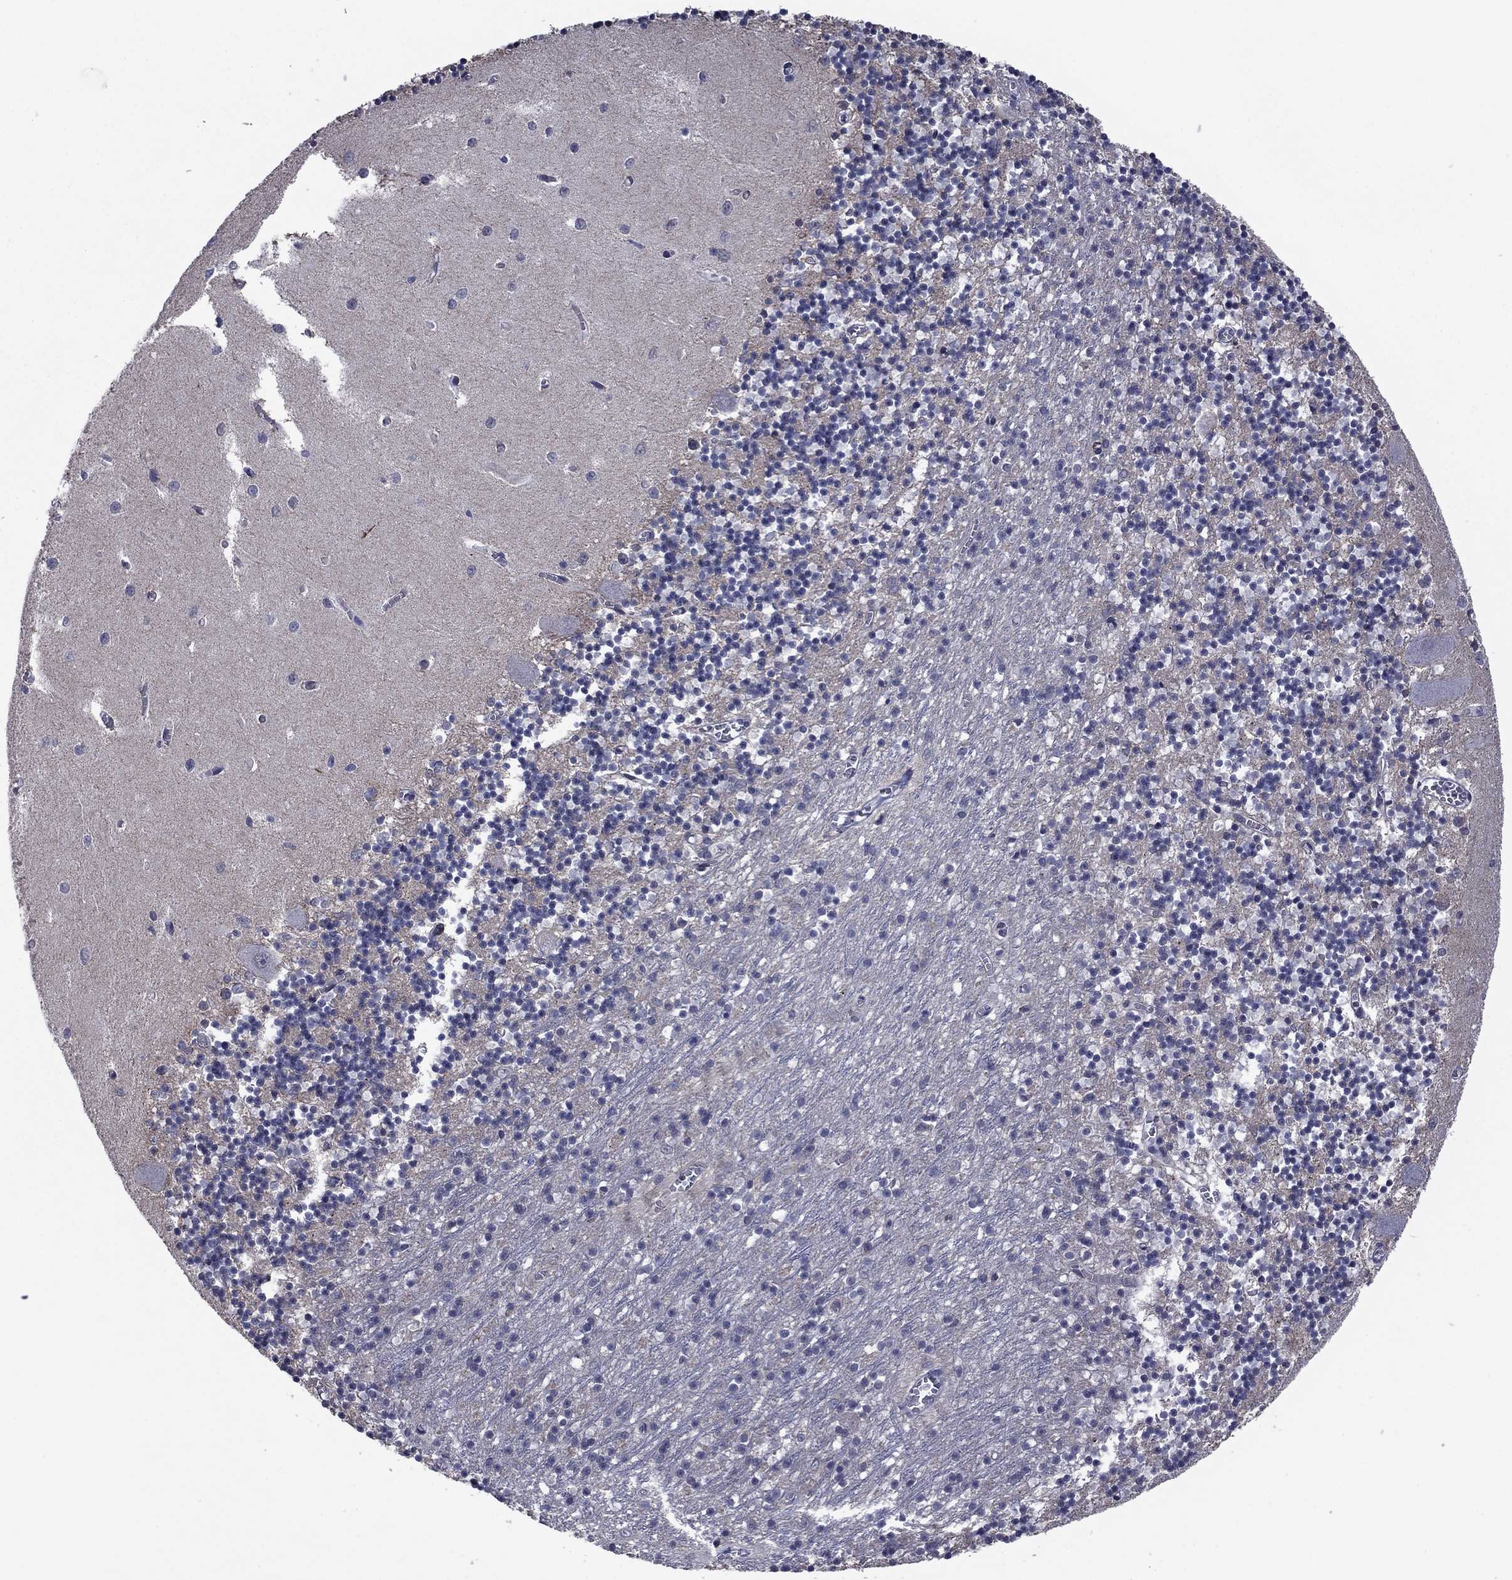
{"staining": {"intensity": "negative", "quantity": "none", "location": "none"}, "tissue": "cerebellum", "cell_type": "Cells in granular layer", "image_type": "normal", "snomed": [{"axis": "morphology", "description": "Normal tissue, NOS"}, {"axis": "topography", "description": "Cerebellum"}], "caption": "Cells in granular layer show no significant protein expression in benign cerebellum.", "gene": "CDCA5", "patient": {"sex": "female", "age": 64}}